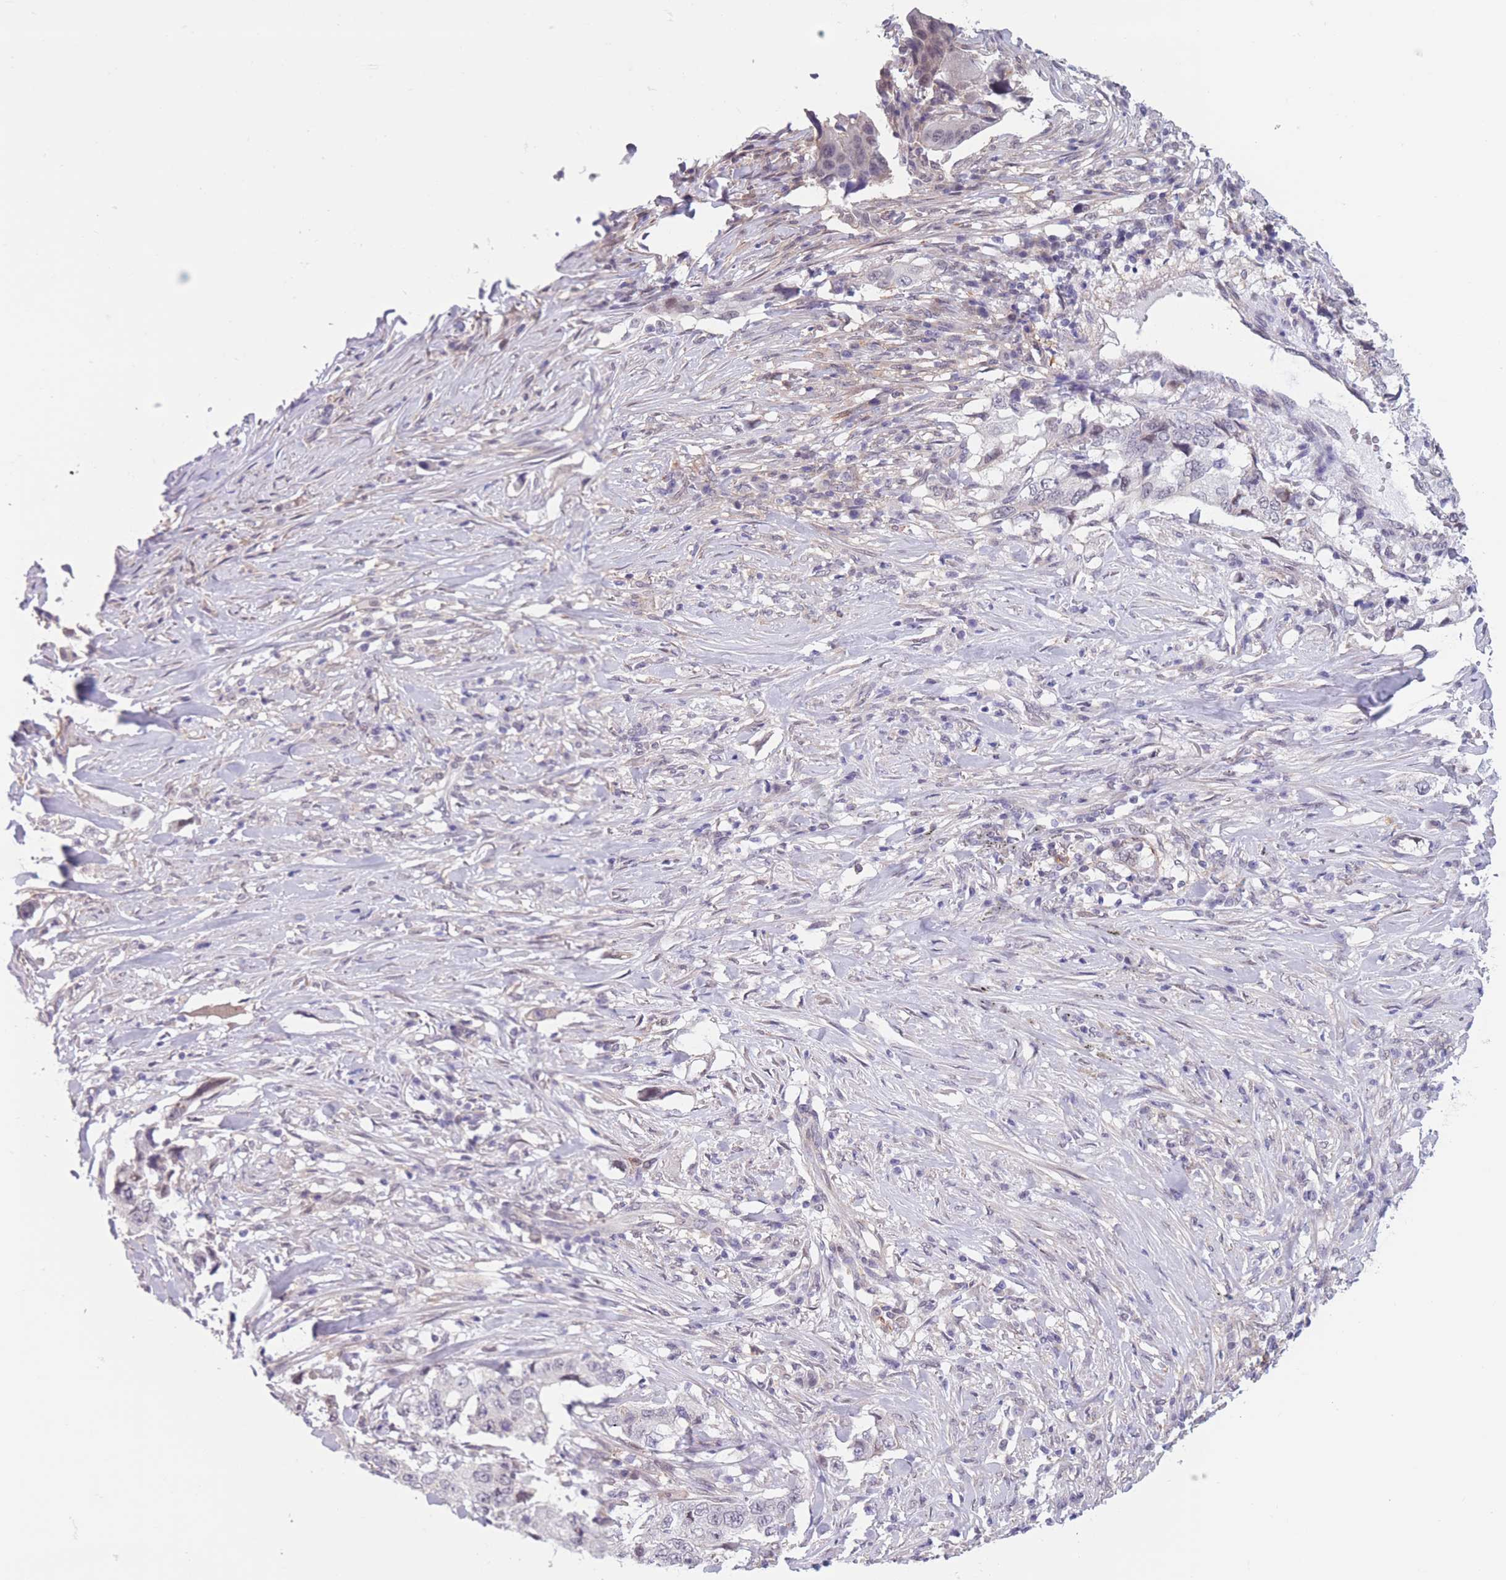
{"staining": {"intensity": "negative", "quantity": "none", "location": "none"}, "tissue": "lung cancer", "cell_type": "Tumor cells", "image_type": "cancer", "snomed": [{"axis": "morphology", "description": "Adenocarcinoma, NOS"}, {"axis": "topography", "description": "Lung"}], "caption": "Tumor cells show no significant staining in lung adenocarcinoma.", "gene": "PODXL", "patient": {"sex": "female", "age": 51}}